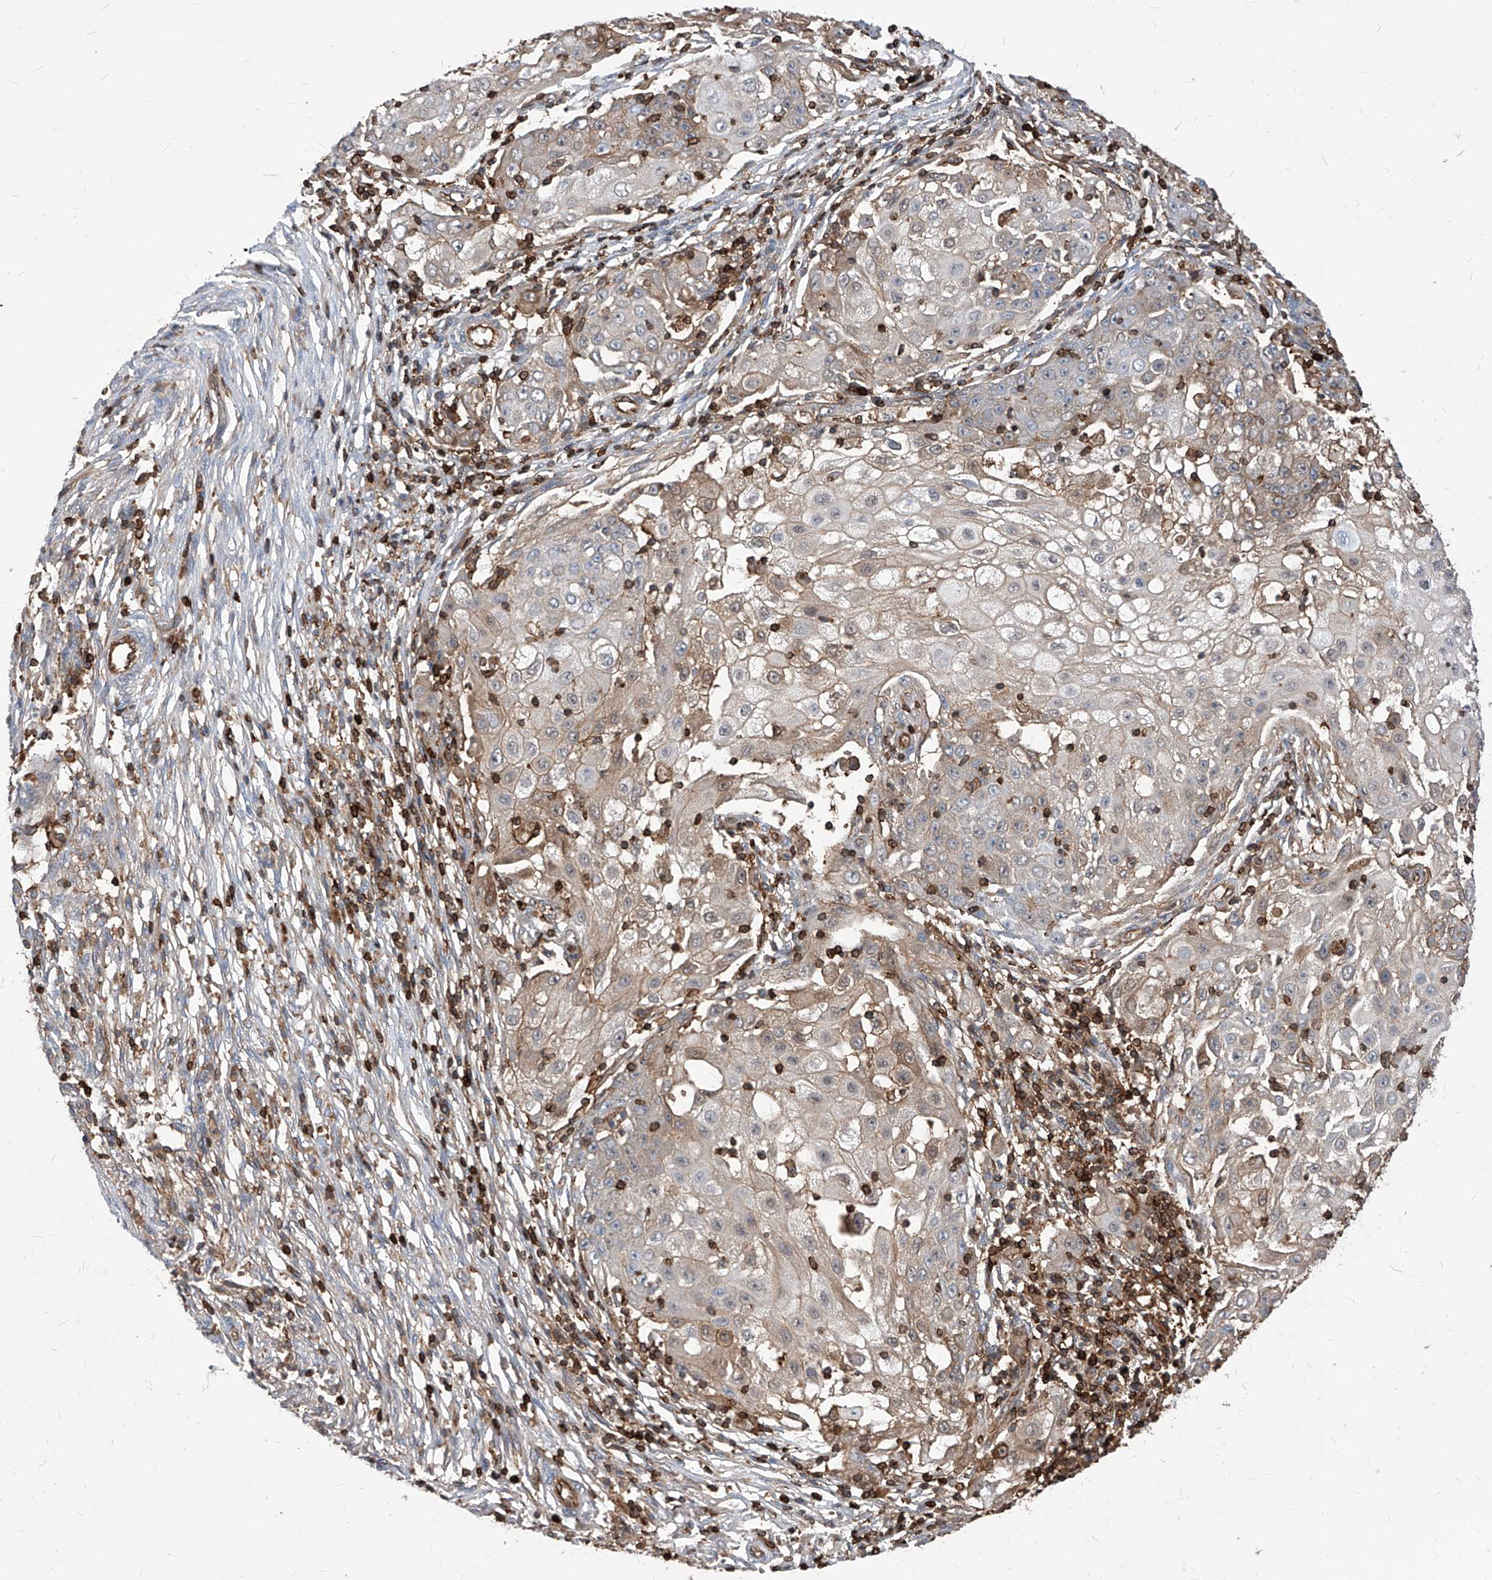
{"staining": {"intensity": "strong", "quantity": "<25%", "location": "cytoplasmic/membranous"}, "tissue": "ovarian cancer", "cell_type": "Tumor cells", "image_type": "cancer", "snomed": [{"axis": "morphology", "description": "Carcinoma, endometroid"}, {"axis": "topography", "description": "Ovary"}], "caption": "Protein staining of ovarian endometroid carcinoma tissue shows strong cytoplasmic/membranous positivity in approximately <25% of tumor cells.", "gene": "ABRACL", "patient": {"sex": "female", "age": 42}}